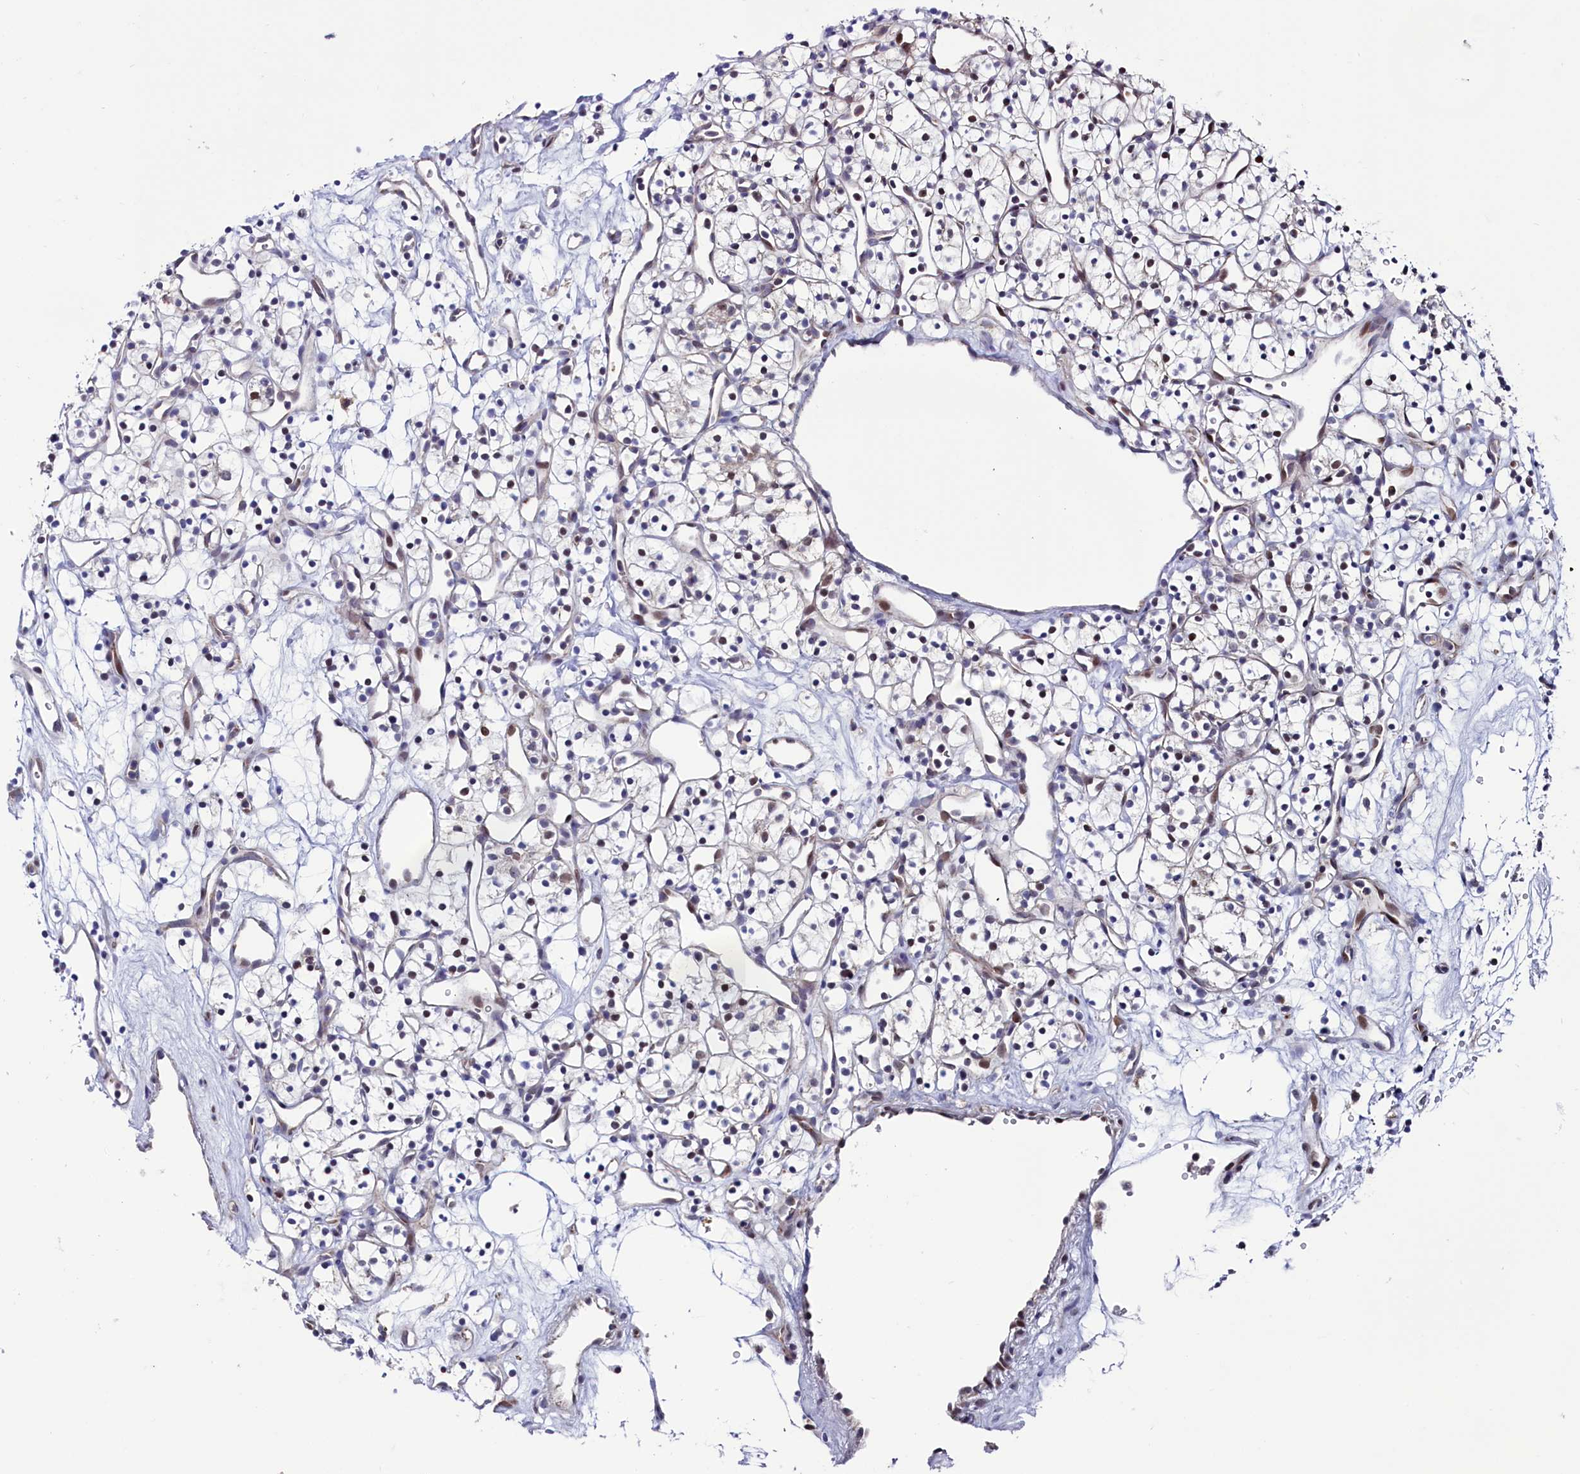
{"staining": {"intensity": "negative", "quantity": "none", "location": "none"}, "tissue": "renal cancer", "cell_type": "Tumor cells", "image_type": "cancer", "snomed": [{"axis": "morphology", "description": "Adenocarcinoma, NOS"}, {"axis": "topography", "description": "Kidney"}], "caption": "Renal adenocarcinoma stained for a protein using immunohistochemistry reveals no expression tumor cells.", "gene": "CIAPIN1", "patient": {"sex": "female", "age": 57}}